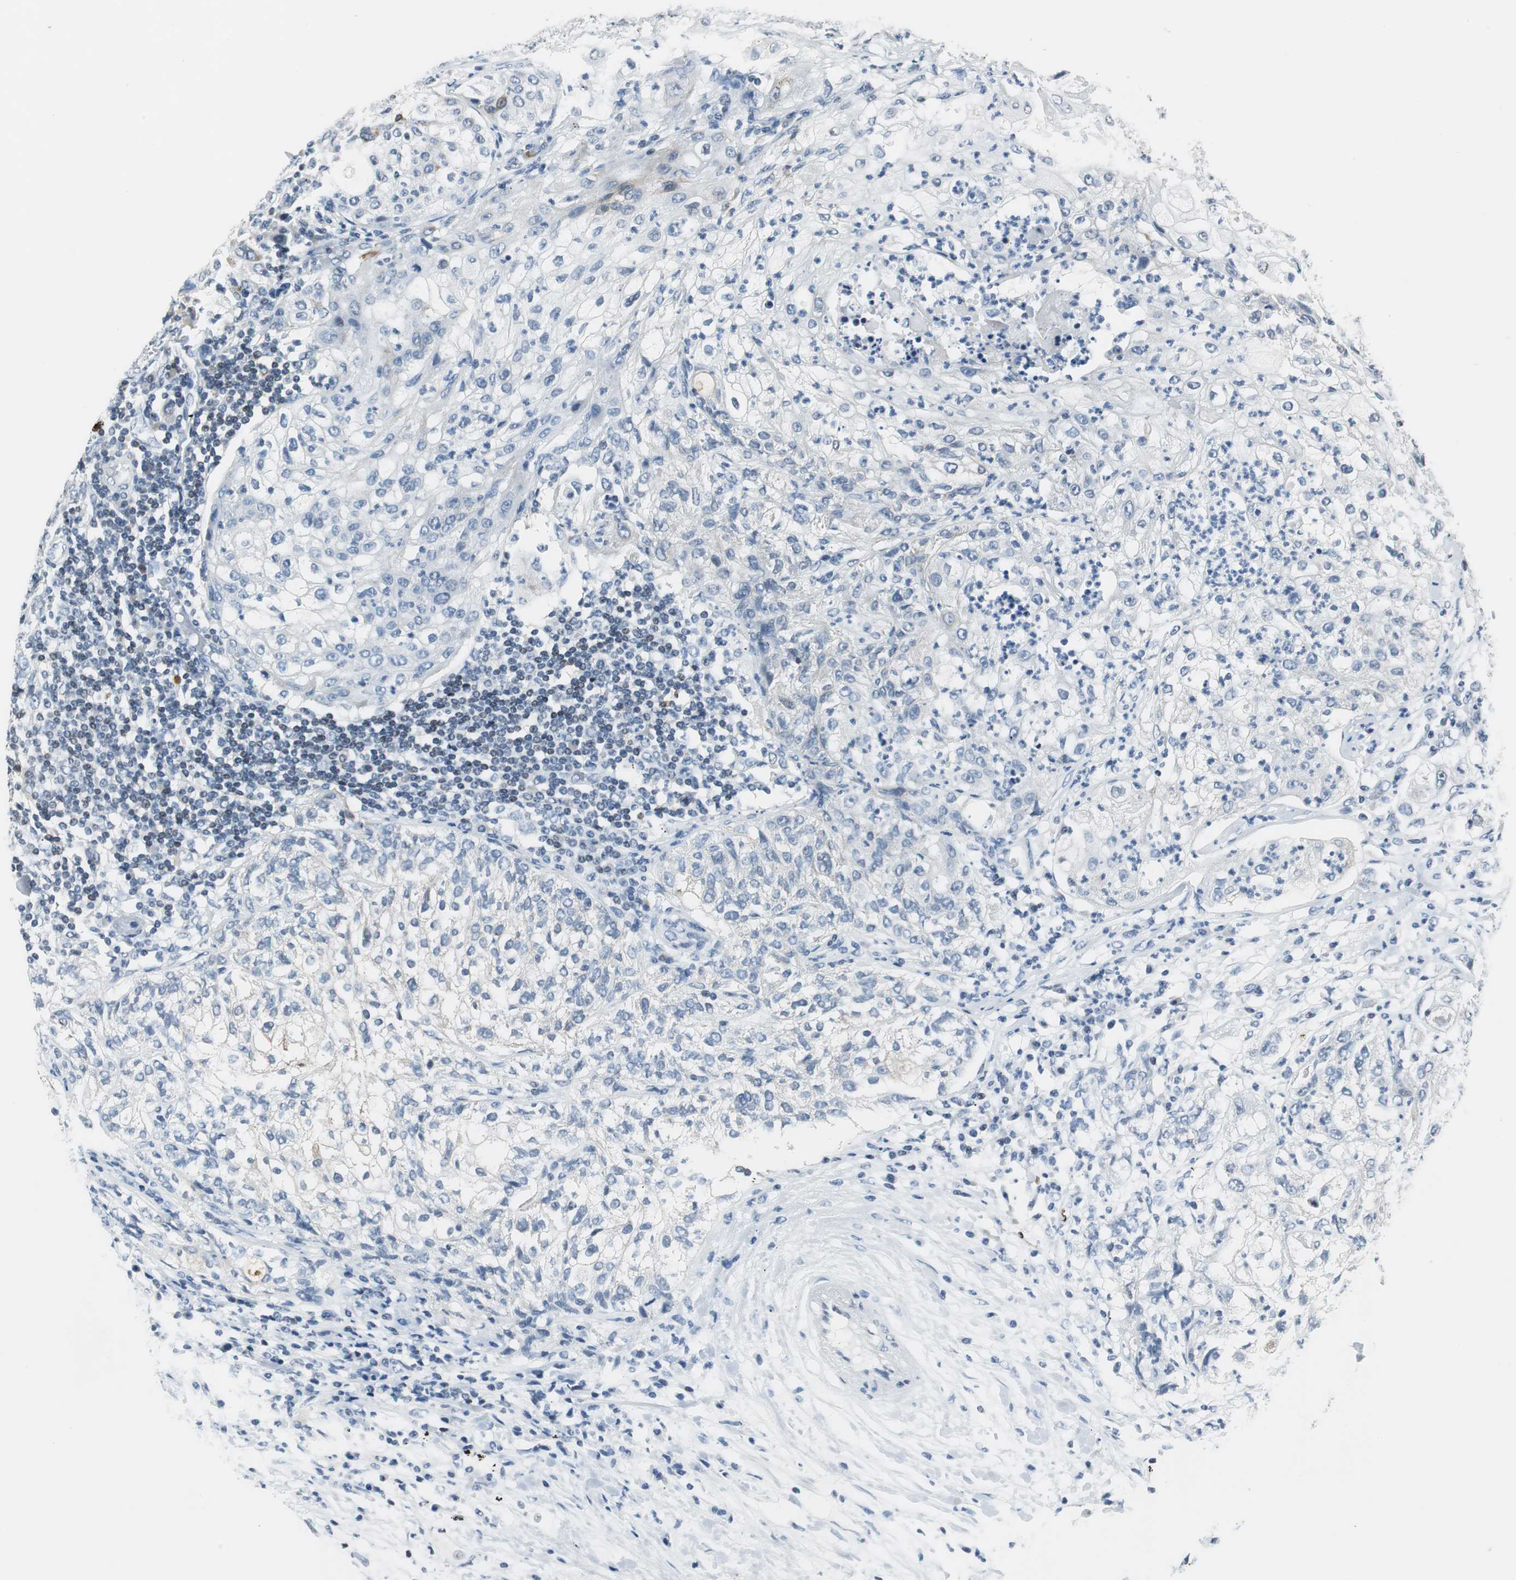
{"staining": {"intensity": "negative", "quantity": "none", "location": "none"}, "tissue": "lung cancer", "cell_type": "Tumor cells", "image_type": "cancer", "snomed": [{"axis": "morphology", "description": "Inflammation, NOS"}, {"axis": "morphology", "description": "Squamous cell carcinoma, NOS"}, {"axis": "topography", "description": "Lymph node"}, {"axis": "topography", "description": "Soft tissue"}, {"axis": "topography", "description": "Lung"}], "caption": "This is an immunohistochemistry photomicrograph of squamous cell carcinoma (lung). There is no expression in tumor cells.", "gene": "HCFC2", "patient": {"sex": "male", "age": 66}}